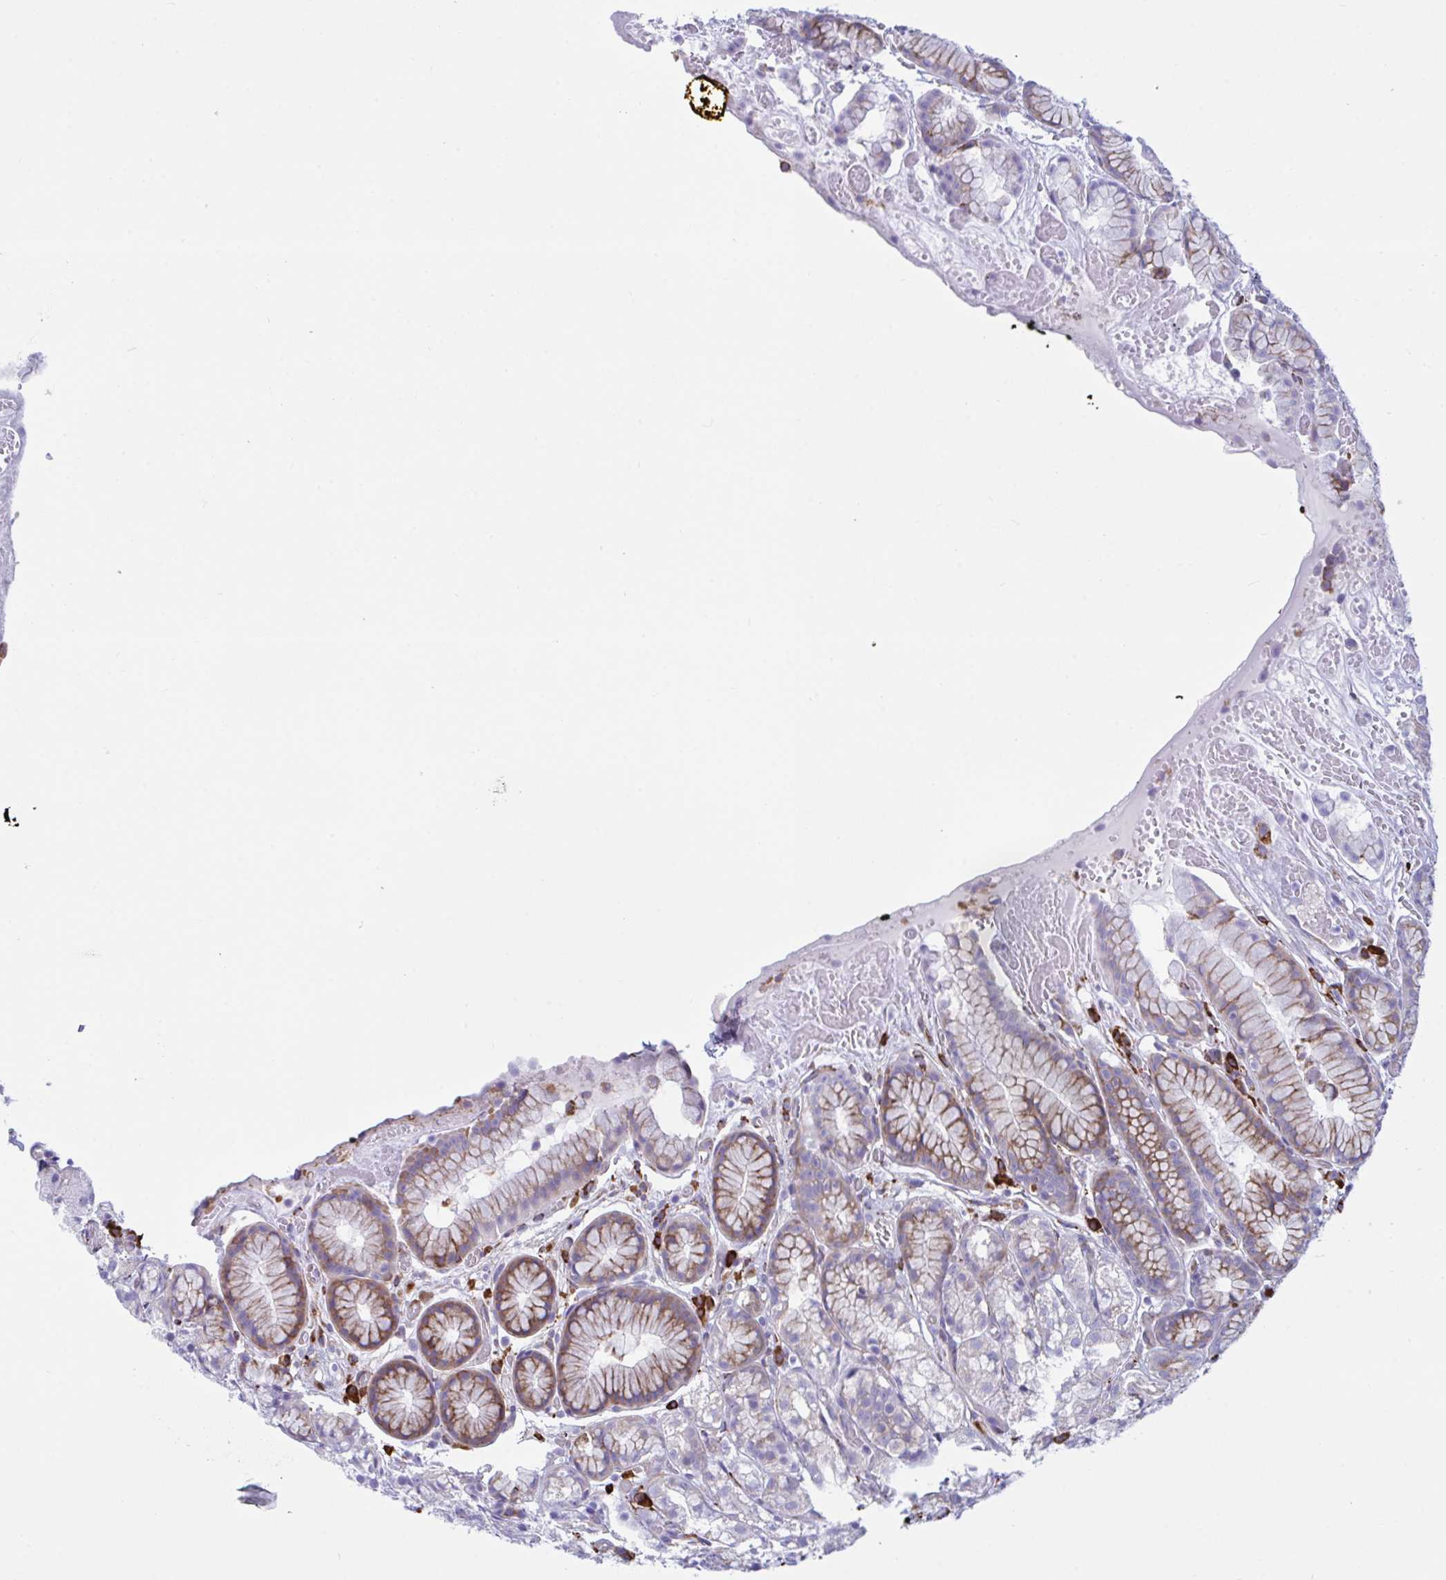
{"staining": {"intensity": "moderate", "quantity": ">75%", "location": "cytoplasmic/membranous"}, "tissue": "stomach", "cell_type": "Glandular cells", "image_type": "normal", "snomed": [{"axis": "morphology", "description": "Normal tissue, NOS"}, {"axis": "topography", "description": "Smooth muscle"}, {"axis": "topography", "description": "Stomach"}], "caption": "Stomach stained with IHC demonstrates moderate cytoplasmic/membranous positivity in about >75% of glandular cells.", "gene": "PEAK3", "patient": {"sex": "male", "age": 70}}